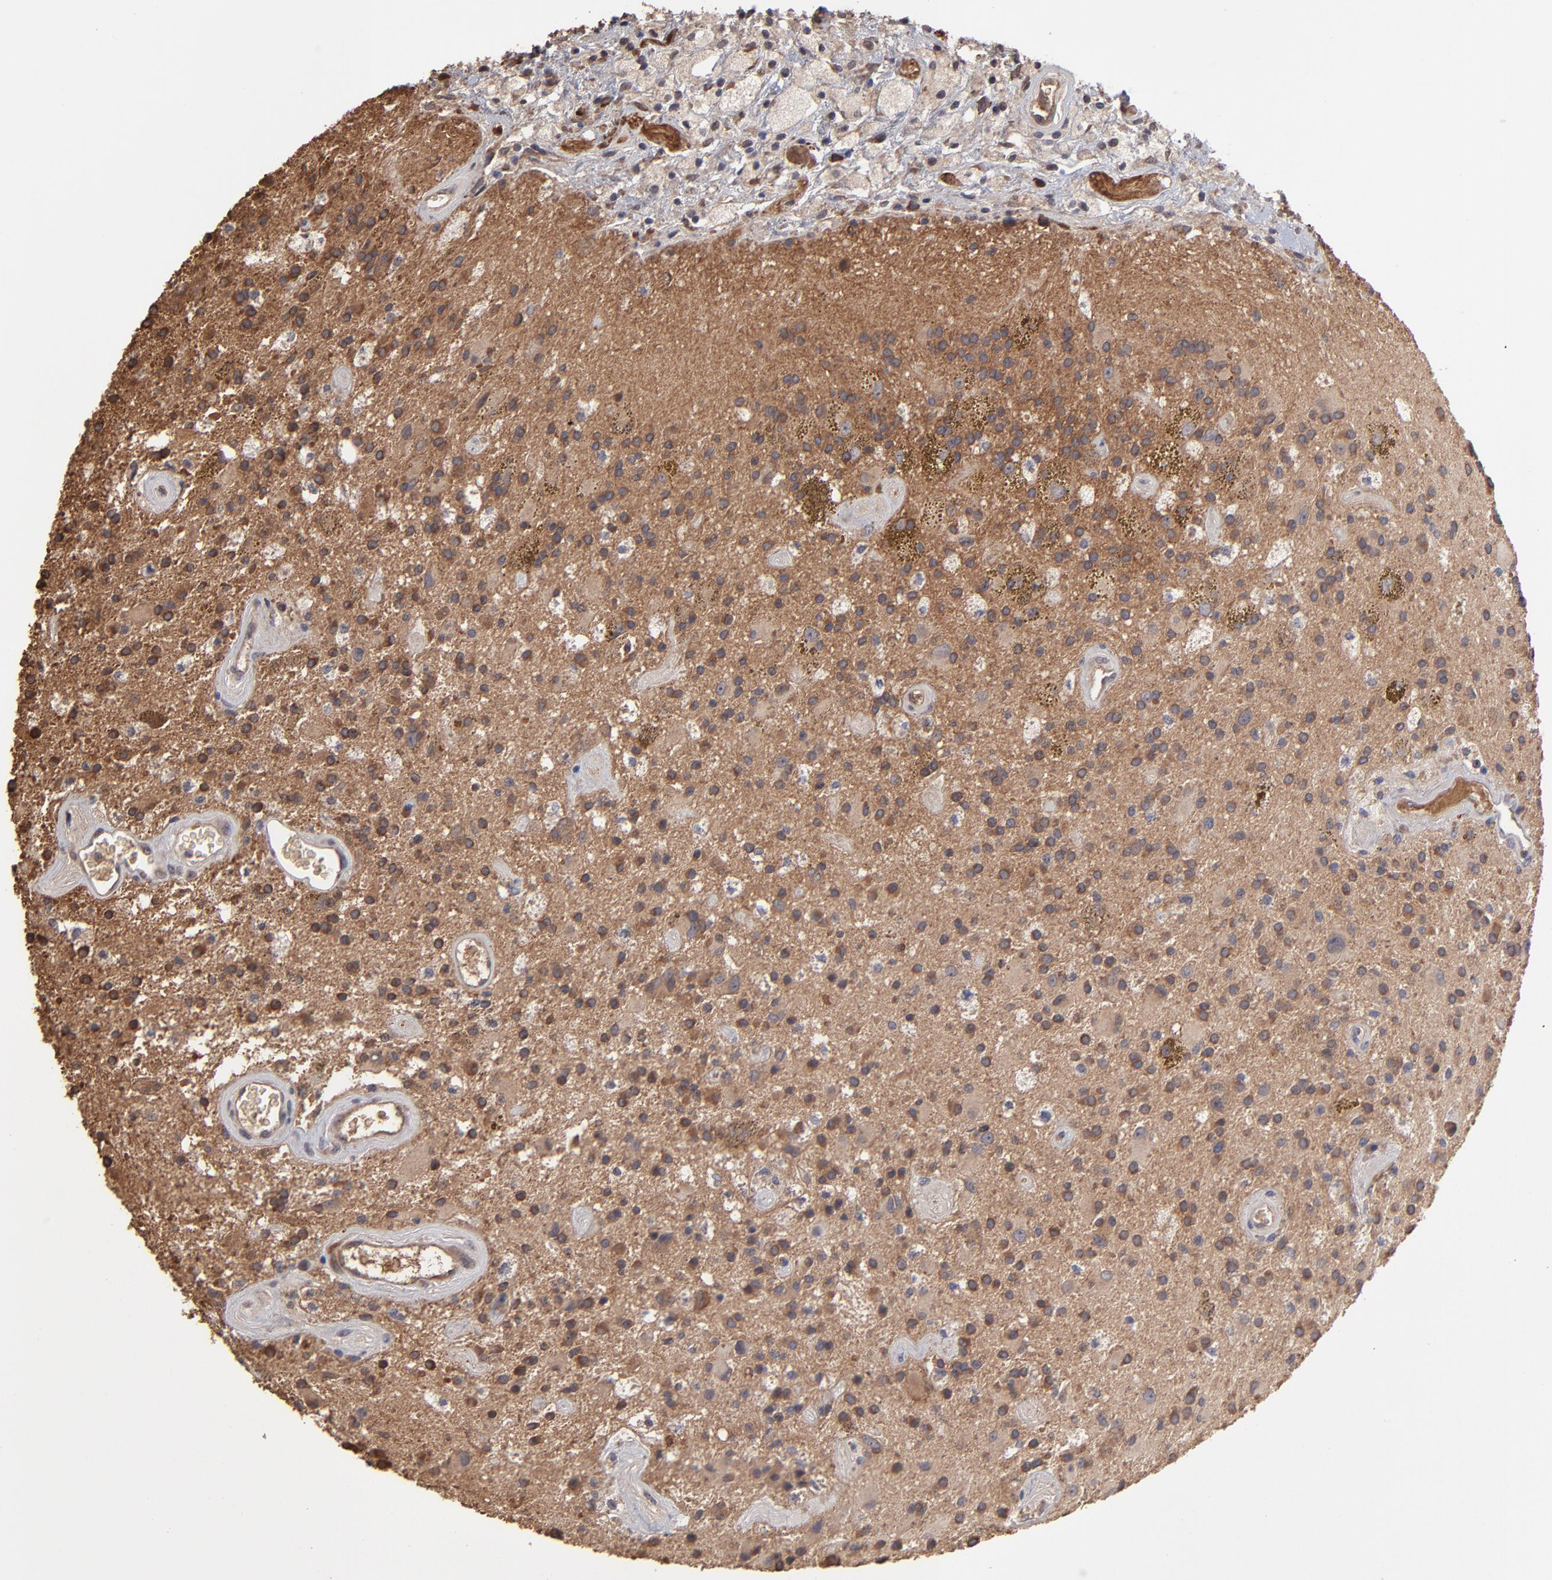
{"staining": {"intensity": "moderate", "quantity": ">75%", "location": "cytoplasmic/membranous"}, "tissue": "glioma", "cell_type": "Tumor cells", "image_type": "cancer", "snomed": [{"axis": "morphology", "description": "Glioma, malignant, Low grade"}, {"axis": "topography", "description": "Brain"}], "caption": "This is a photomicrograph of IHC staining of glioma, which shows moderate staining in the cytoplasmic/membranous of tumor cells.", "gene": "CHL1", "patient": {"sex": "male", "age": 58}}